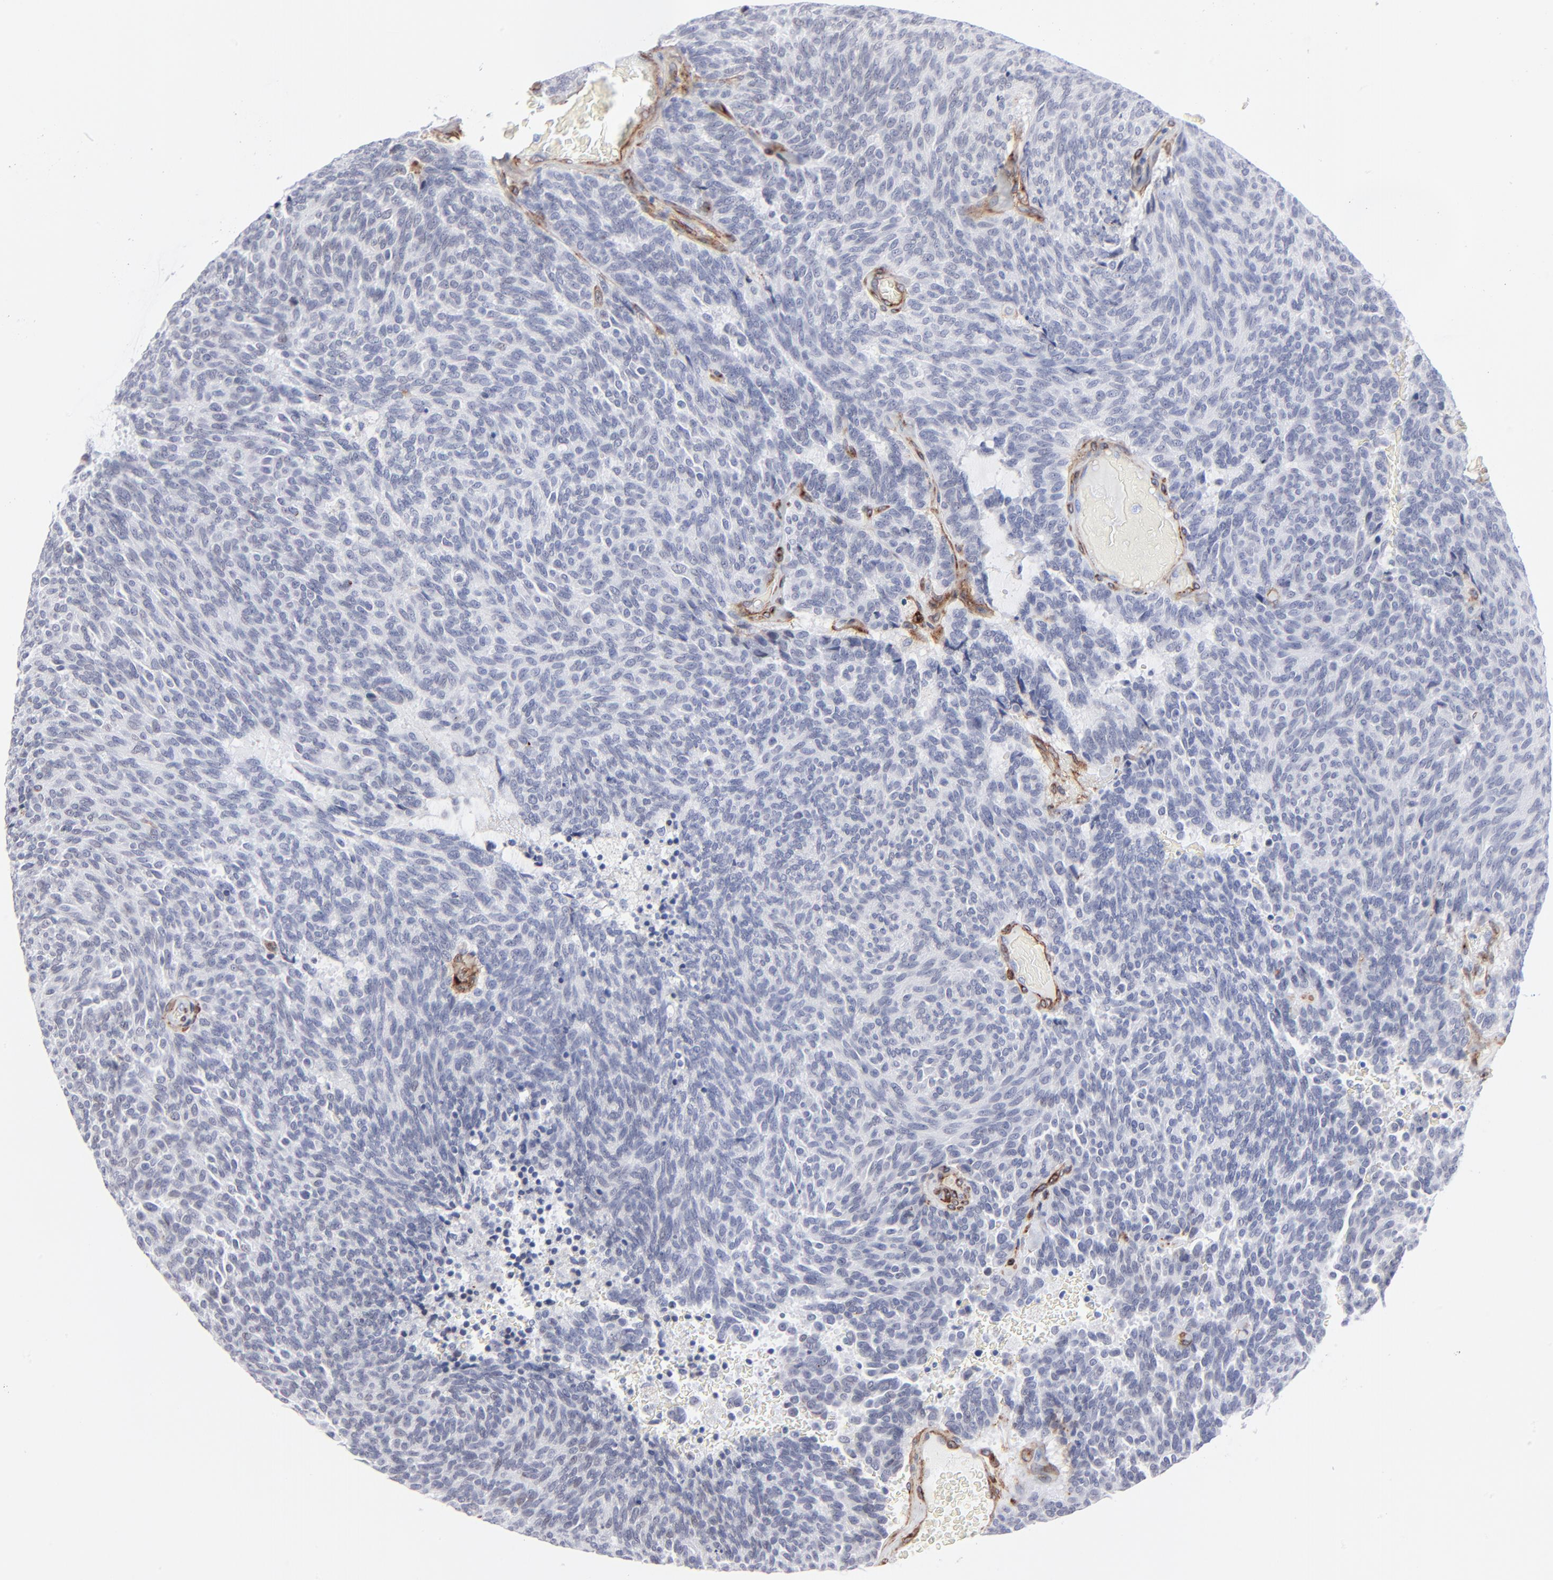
{"staining": {"intensity": "weak", "quantity": "<25%", "location": "nuclear"}, "tissue": "carcinoid", "cell_type": "Tumor cells", "image_type": "cancer", "snomed": [{"axis": "morphology", "description": "Carcinoid, malignant, NOS"}, {"axis": "topography", "description": "Pancreas"}], "caption": "Tumor cells are negative for protein expression in human carcinoid (malignant). (Stains: DAB (3,3'-diaminobenzidine) immunohistochemistry with hematoxylin counter stain, Microscopy: brightfield microscopy at high magnification).", "gene": "PDGFRB", "patient": {"sex": "female", "age": 54}}